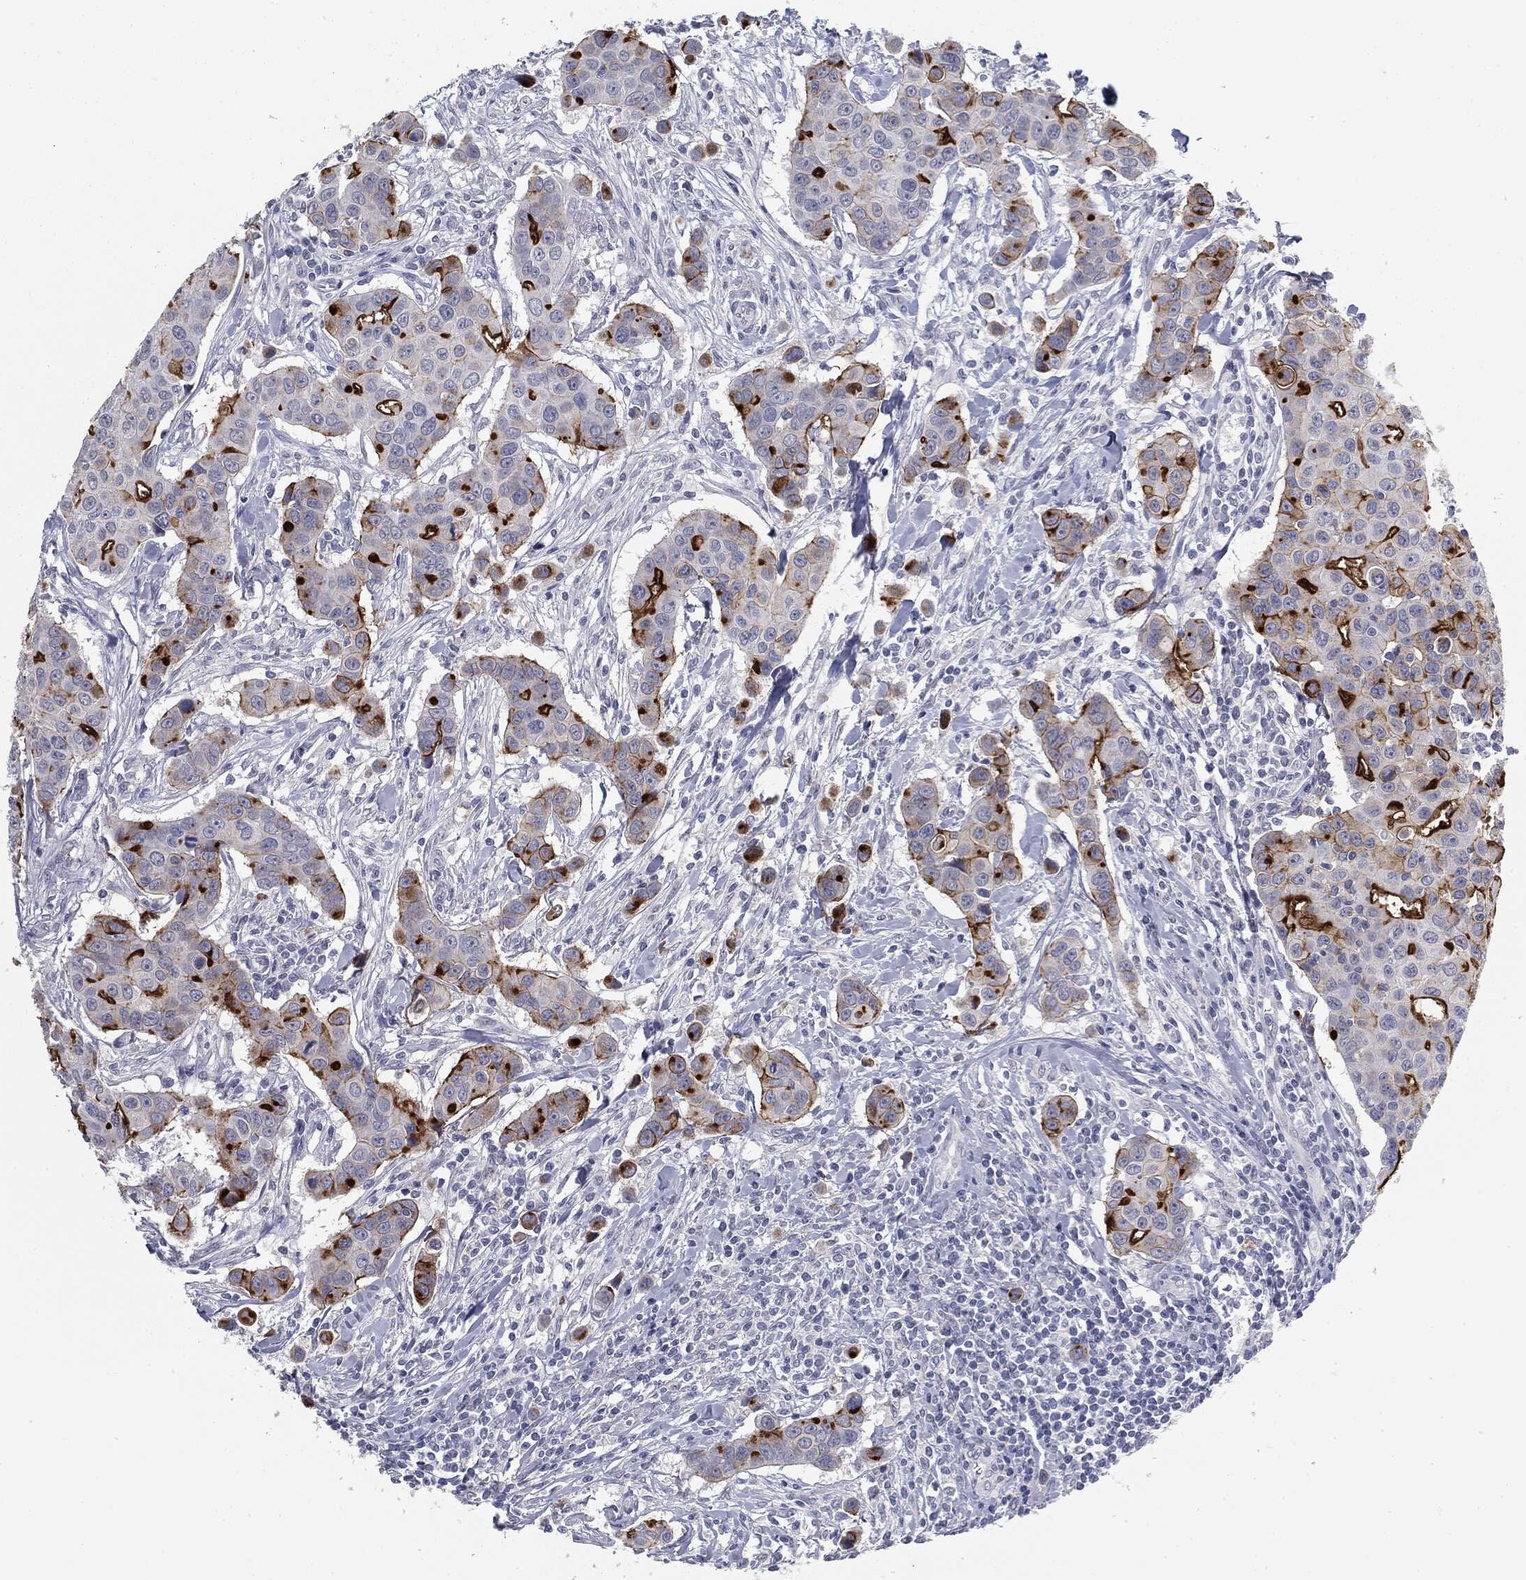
{"staining": {"intensity": "strong", "quantity": "<25%", "location": "cytoplasmic/membranous"}, "tissue": "breast cancer", "cell_type": "Tumor cells", "image_type": "cancer", "snomed": [{"axis": "morphology", "description": "Duct carcinoma"}, {"axis": "topography", "description": "Breast"}], "caption": "High-magnification brightfield microscopy of breast cancer stained with DAB (3,3'-diaminobenzidine) (brown) and counterstained with hematoxylin (blue). tumor cells exhibit strong cytoplasmic/membranous expression is appreciated in approximately<25% of cells. The protein is shown in brown color, while the nuclei are stained blue.", "gene": "MUC1", "patient": {"sex": "female", "age": 24}}